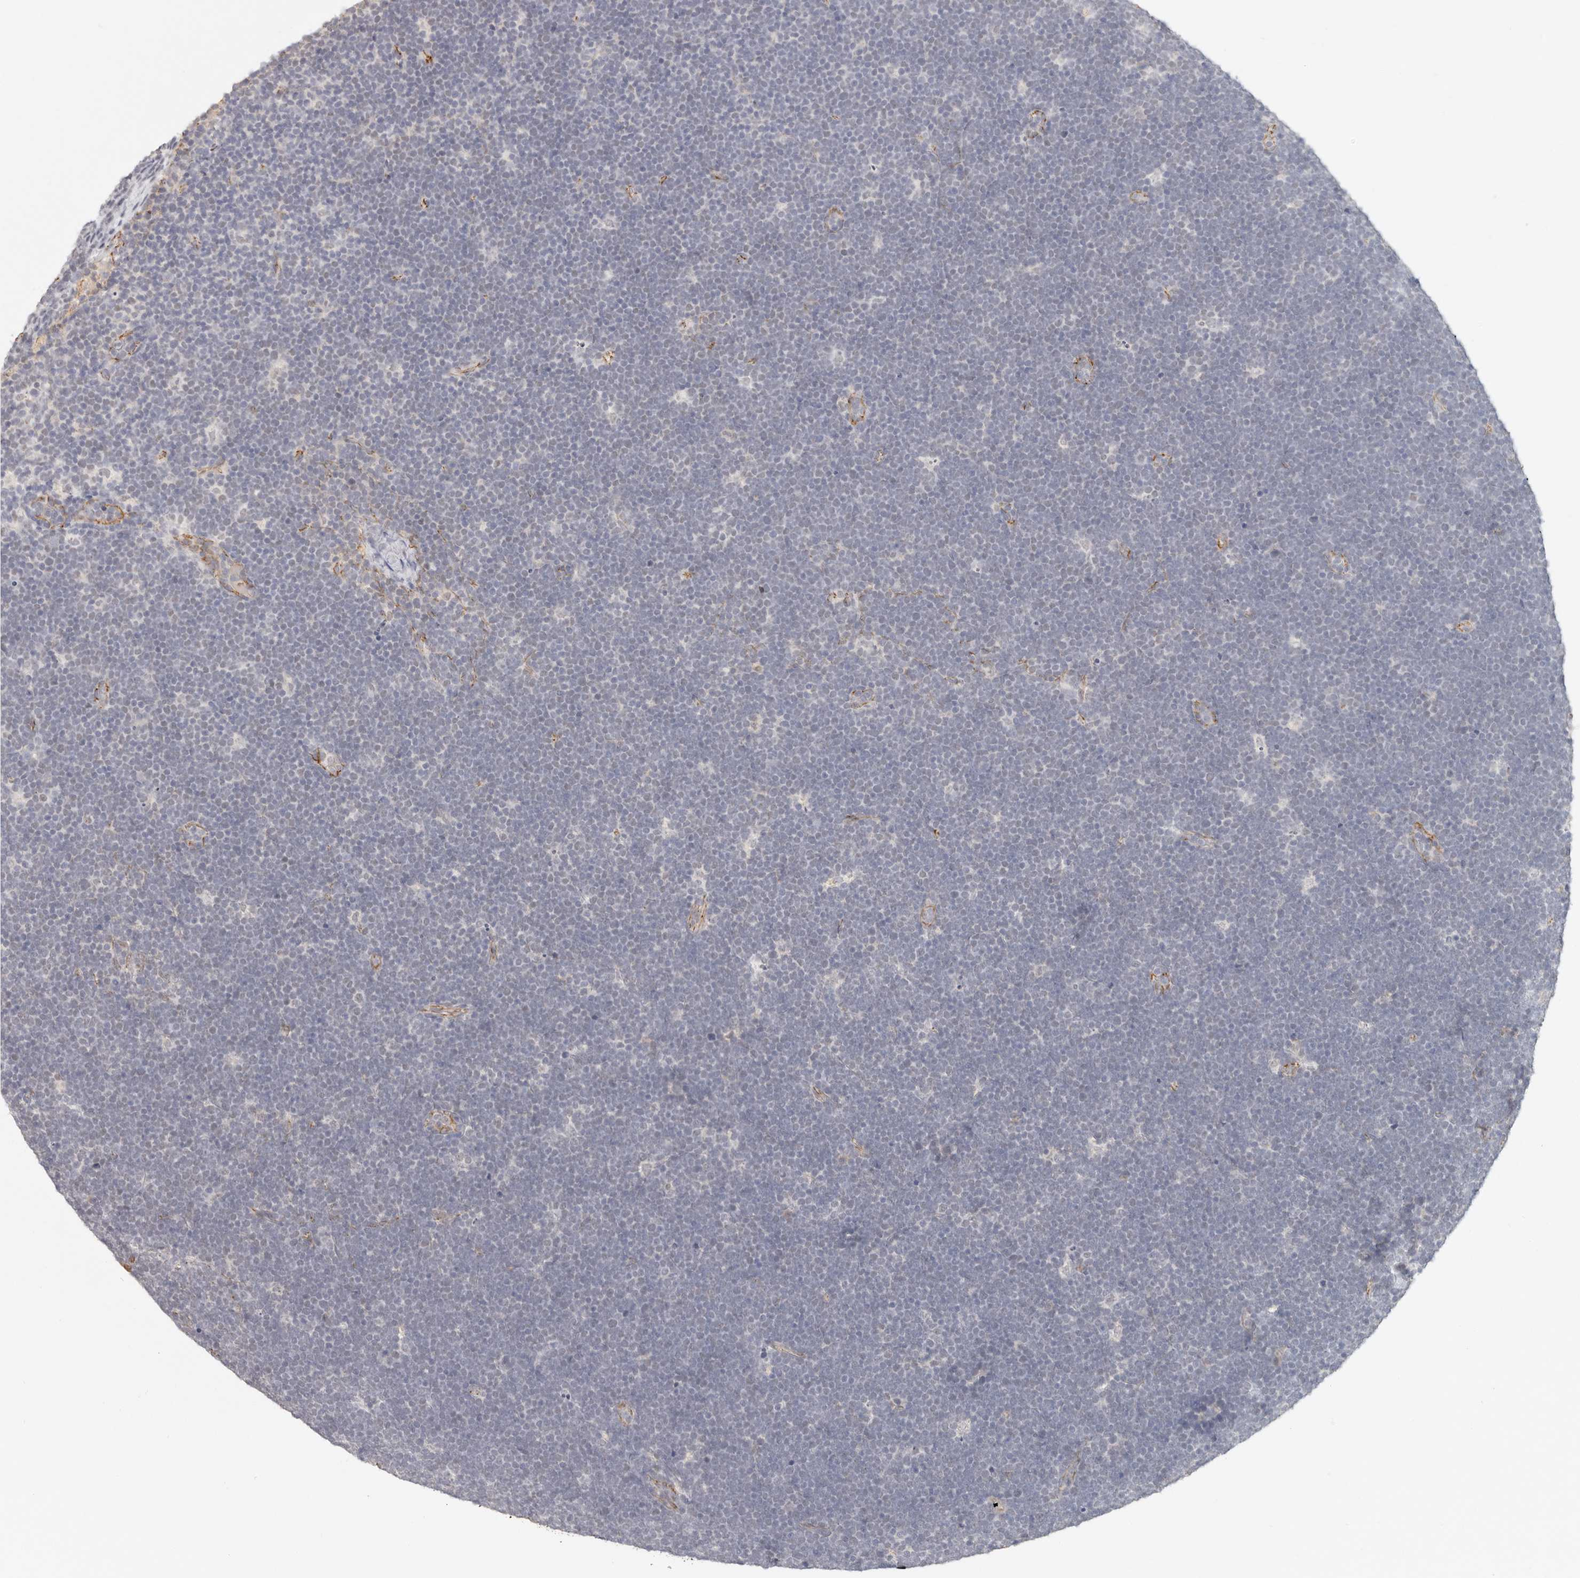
{"staining": {"intensity": "negative", "quantity": "none", "location": "none"}, "tissue": "lymphoma", "cell_type": "Tumor cells", "image_type": "cancer", "snomed": [{"axis": "morphology", "description": "Malignant lymphoma, non-Hodgkin's type, High grade"}, {"axis": "topography", "description": "Lymph node"}], "caption": "High power microscopy micrograph of an immunohistochemistry histopathology image of malignant lymphoma, non-Hodgkin's type (high-grade), revealing no significant staining in tumor cells.", "gene": "ANXA9", "patient": {"sex": "male", "age": 13}}